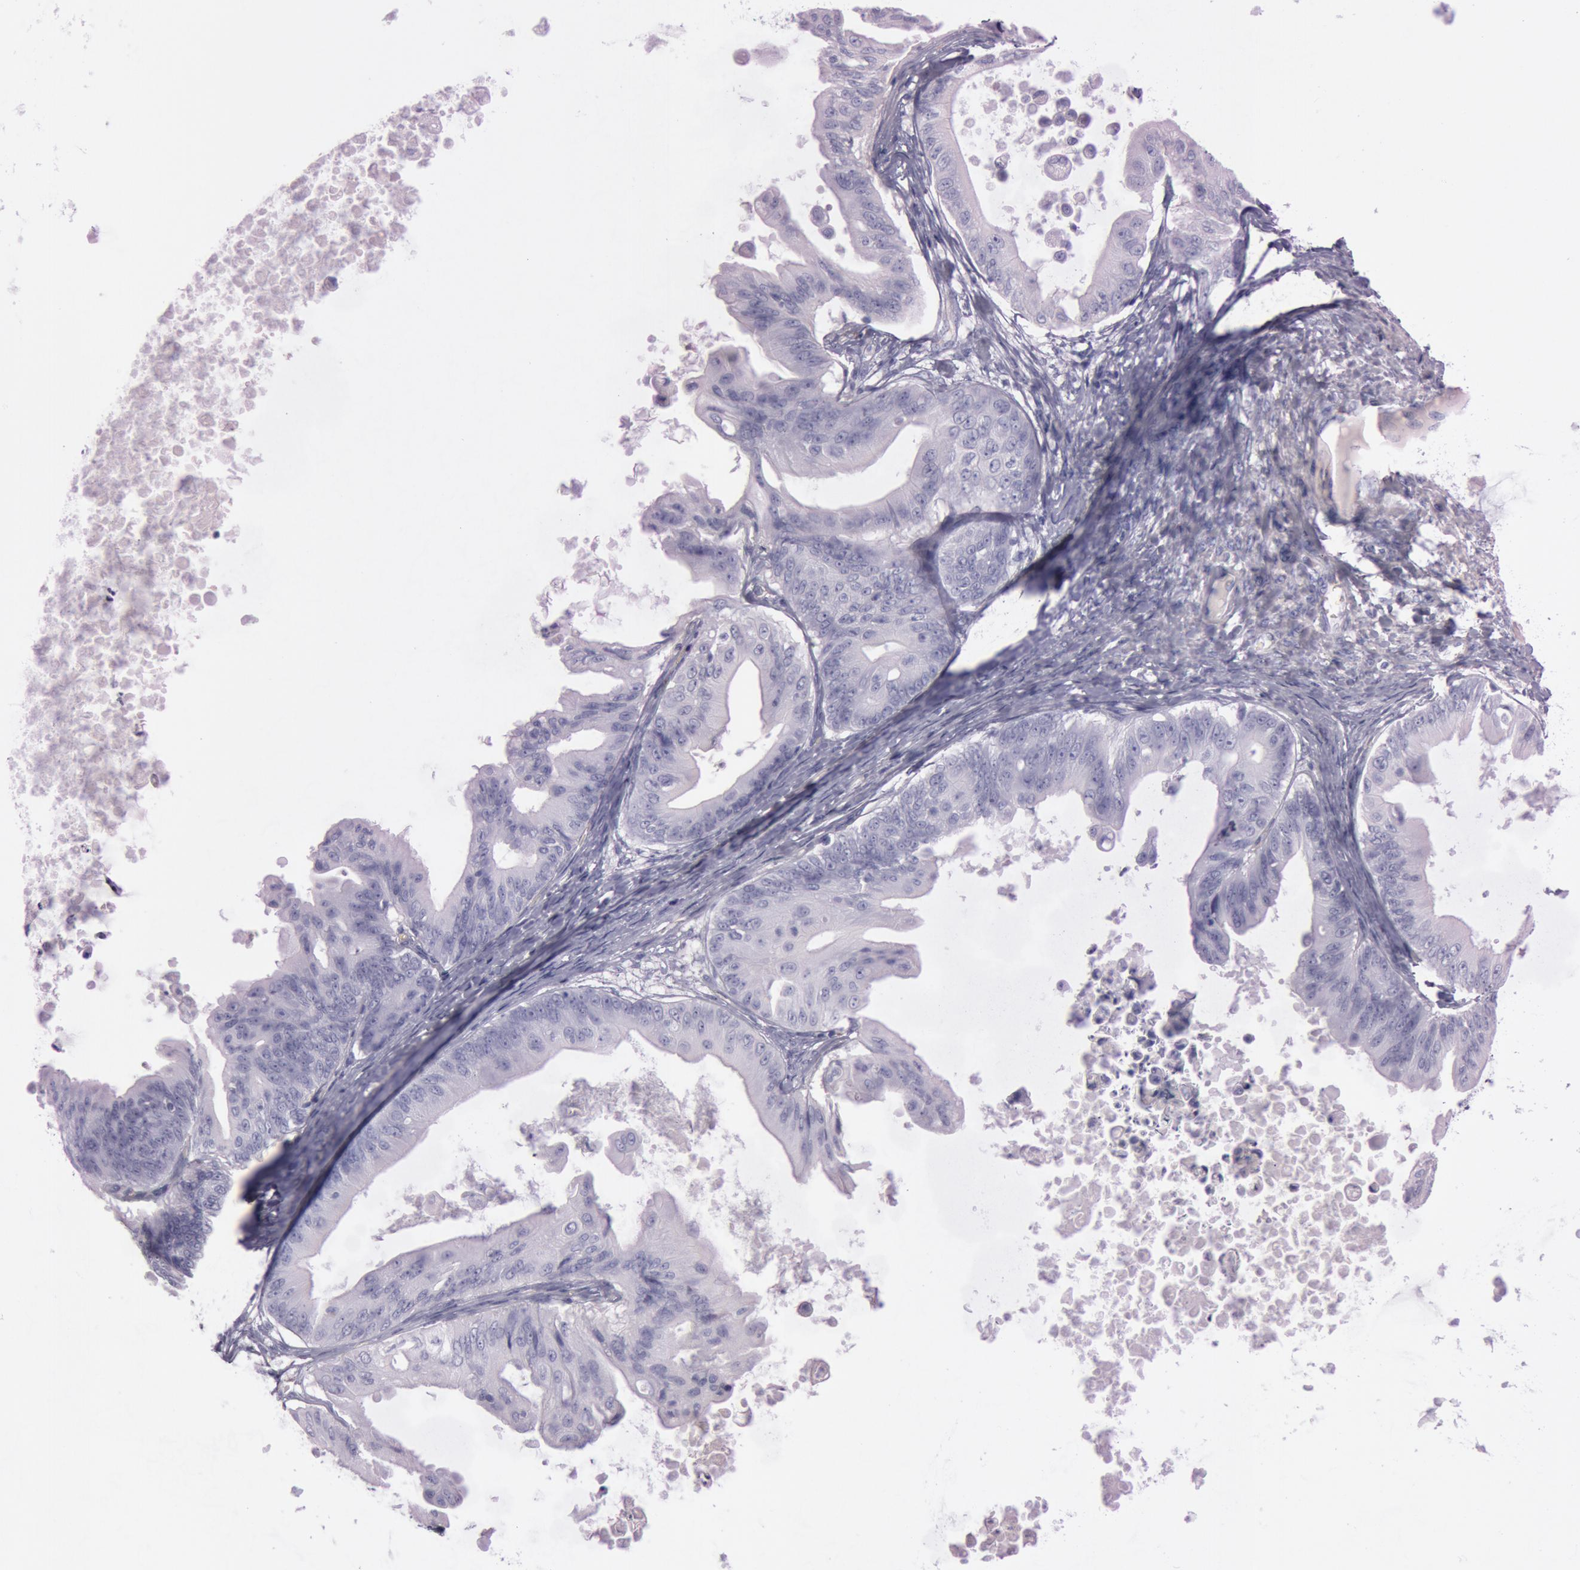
{"staining": {"intensity": "negative", "quantity": "none", "location": "none"}, "tissue": "ovarian cancer", "cell_type": "Tumor cells", "image_type": "cancer", "snomed": [{"axis": "morphology", "description": "Cystadenocarcinoma, mucinous, NOS"}, {"axis": "topography", "description": "Ovary"}], "caption": "The image demonstrates no staining of tumor cells in ovarian mucinous cystadenocarcinoma. (DAB immunohistochemistry with hematoxylin counter stain).", "gene": "FOLH1", "patient": {"sex": "female", "age": 37}}